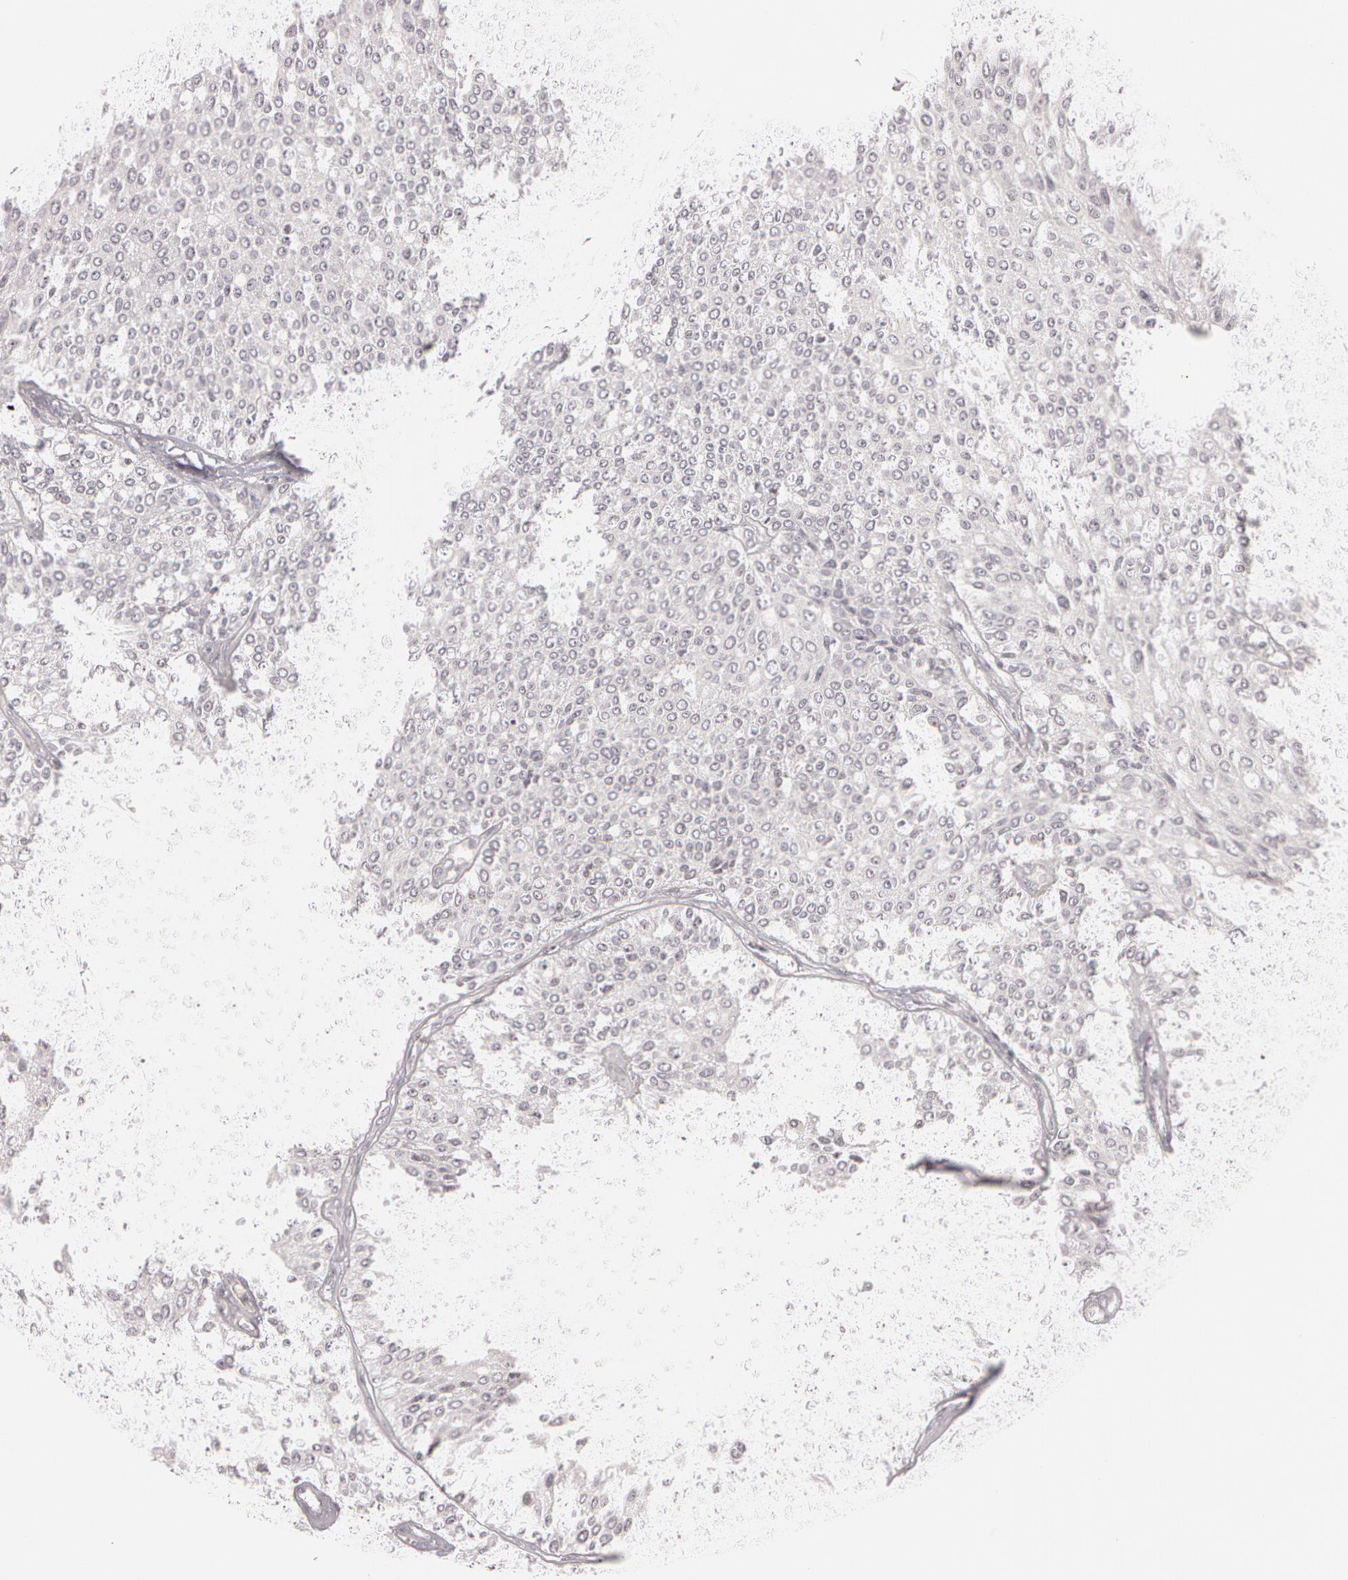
{"staining": {"intensity": "negative", "quantity": "none", "location": "none"}, "tissue": "urothelial cancer", "cell_type": "Tumor cells", "image_type": "cancer", "snomed": [{"axis": "morphology", "description": "Urothelial carcinoma, Low grade"}, {"axis": "topography", "description": "Urinary bladder"}], "caption": "Low-grade urothelial carcinoma was stained to show a protein in brown. There is no significant expression in tumor cells.", "gene": "FBL", "patient": {"sex": "female", "age": 73}}